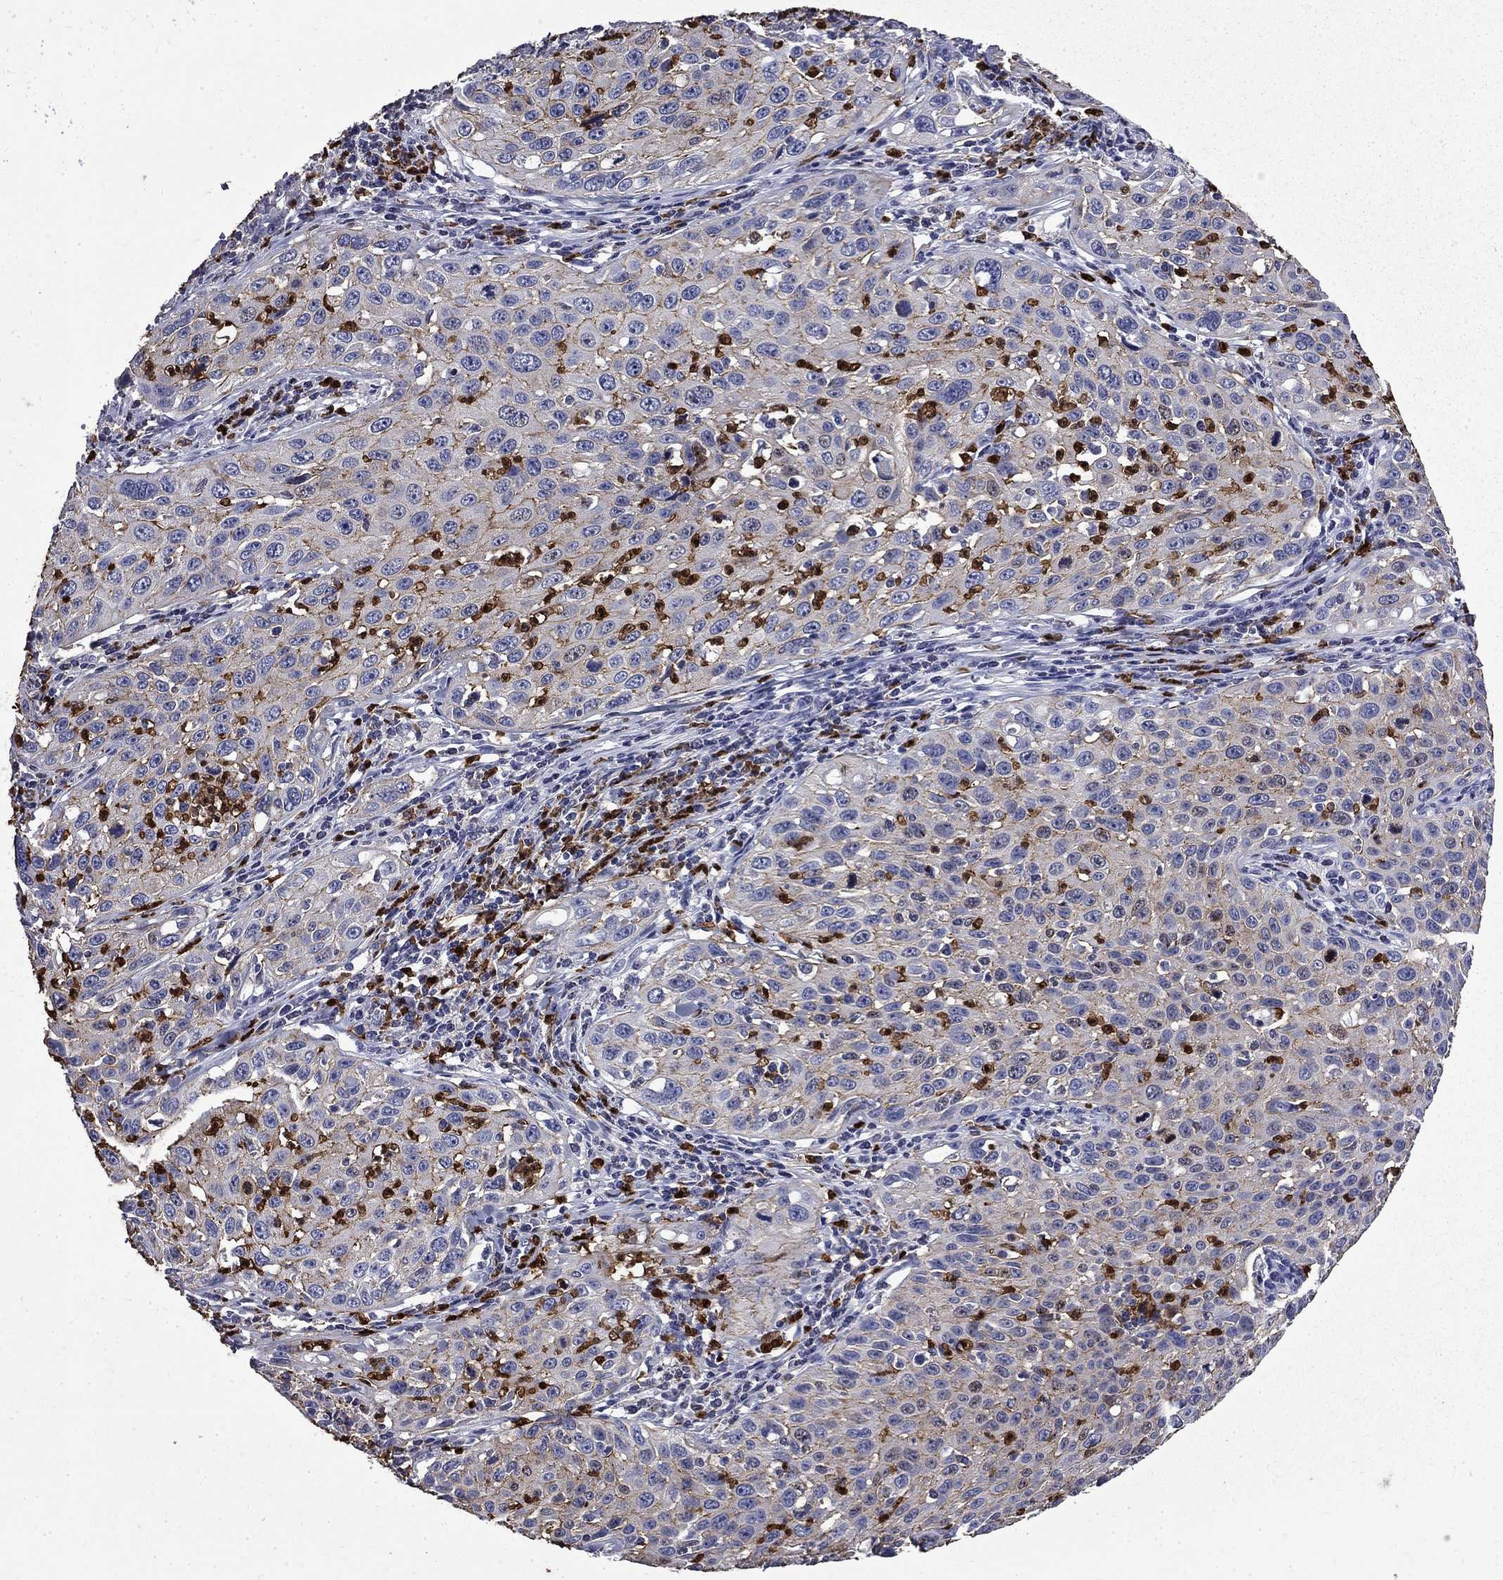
{"staining": {"intensity": "weak", "quantity": "<25%", "location": "cytoplasmic/membranous"}, "tissue": "cervical cancer", "cell_type": "Tumor cells", "image_type": "cancer", "snomed": [{"axis": "morphology", "description": "Squamous cell carcinoma, NOS"}, {"axis": "topography", "description": "Cervix"}], "caption": "Tumor cells are negative for brown protein staining in cervical cancer.", "gene": "TRIM29", "patient": {"sex": "female", "age": 26}}